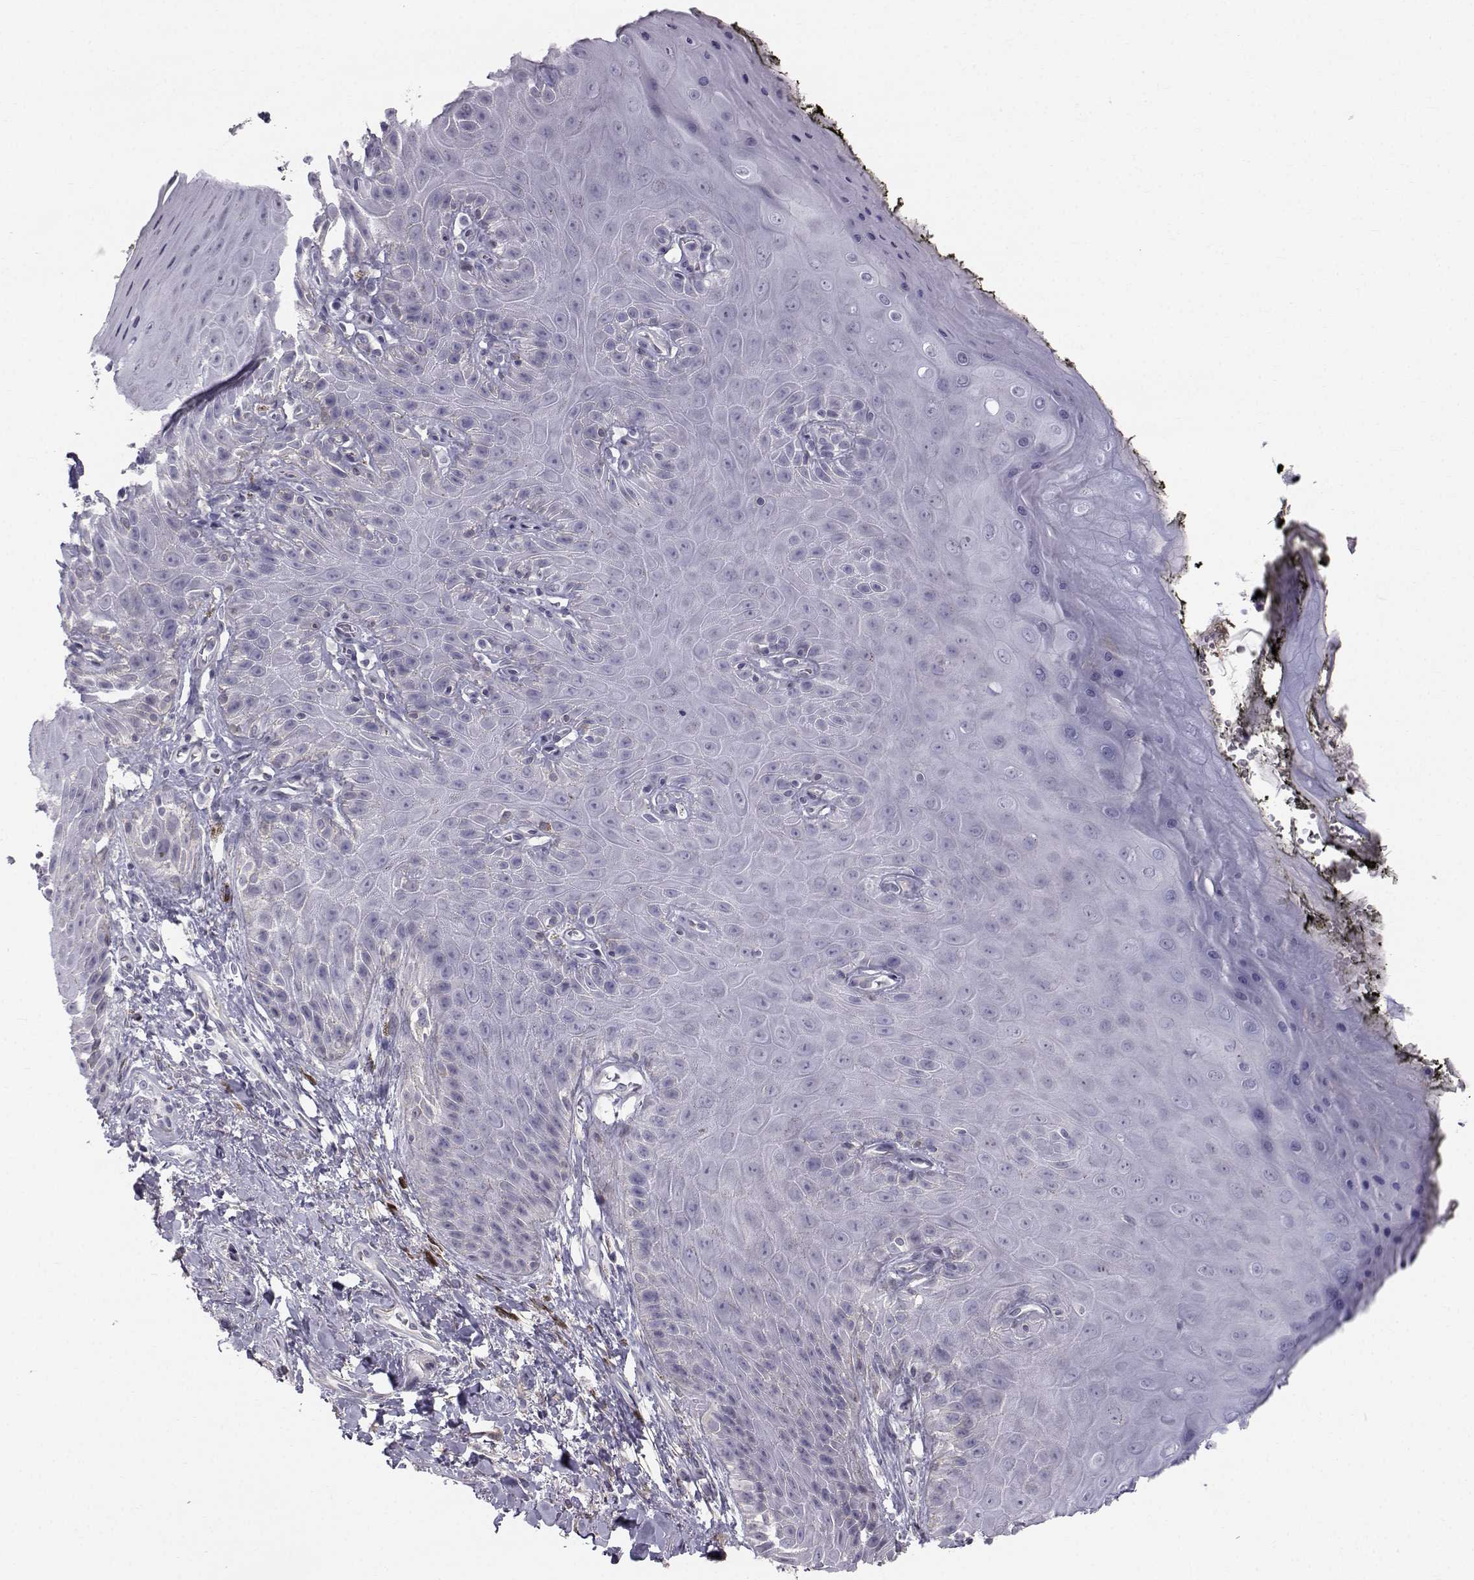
{"staining": {"intensity": "negative", "quantity": "none", "location": "none"}, "tissue": "skin", "cell_type": "Epidermal cells", "image_type": "normal", "snomed": [{"axis": "morphology", "description": "Normal tissue, NOS"}, {"axis": "topography", "description": "Anal"}, {"axis": "topography", "description": "Peripheral nerve tissue"}], "caption": "An IHC image of benign skin is shown. There is no staining in epidermal cells of skin. (DAB immunohistochemistry visualized using brightfield microscopy, high magnification).", "gene": "SPDYE4", "patient": {"sex": "male", "age": 53}}